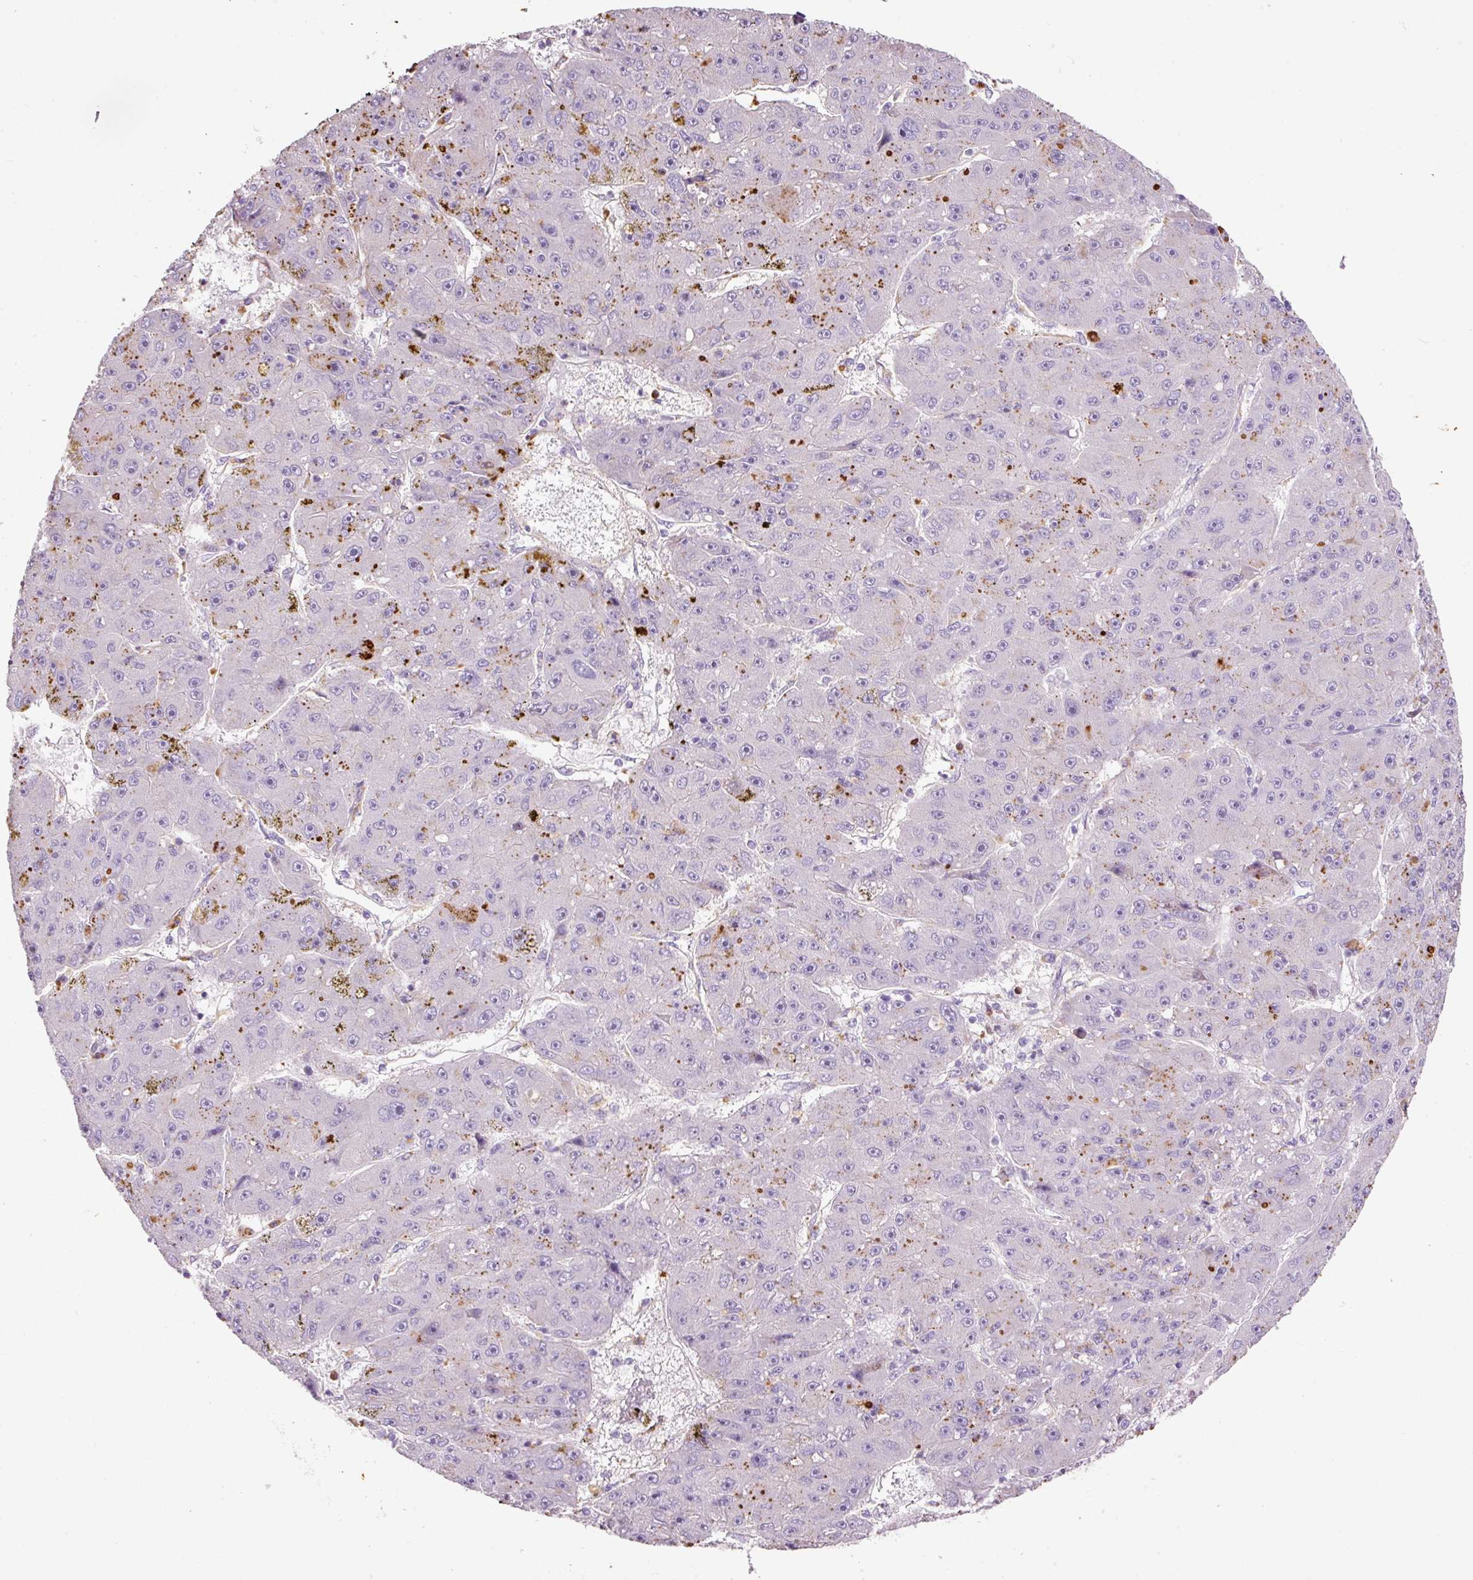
{"staining": {"intensity": "moderate", "quantity": "<25%", "location": "cytoplasmic/membranous"}, "tissue": "liver cancer", "cell_type": "Tumor cells", "image_type": "cancer", "snomed": [{"axis": "morphology", "description": "Carcinoma, Hepatocellular, NOS"}, {"axis": "topography", "description": "Liver"}], "caption": "Immunohistochemistry (IHC) of human hepatocellular carcinoma (liver) reveals low levels of moderate cytoplasmic/membranous expression in about <25% of tumor cells. (brown staining indicates protein expression, while blue staining denotes nuclei).", "gene": "TMC8", "patient": {"sex": "male", "age": 67}}